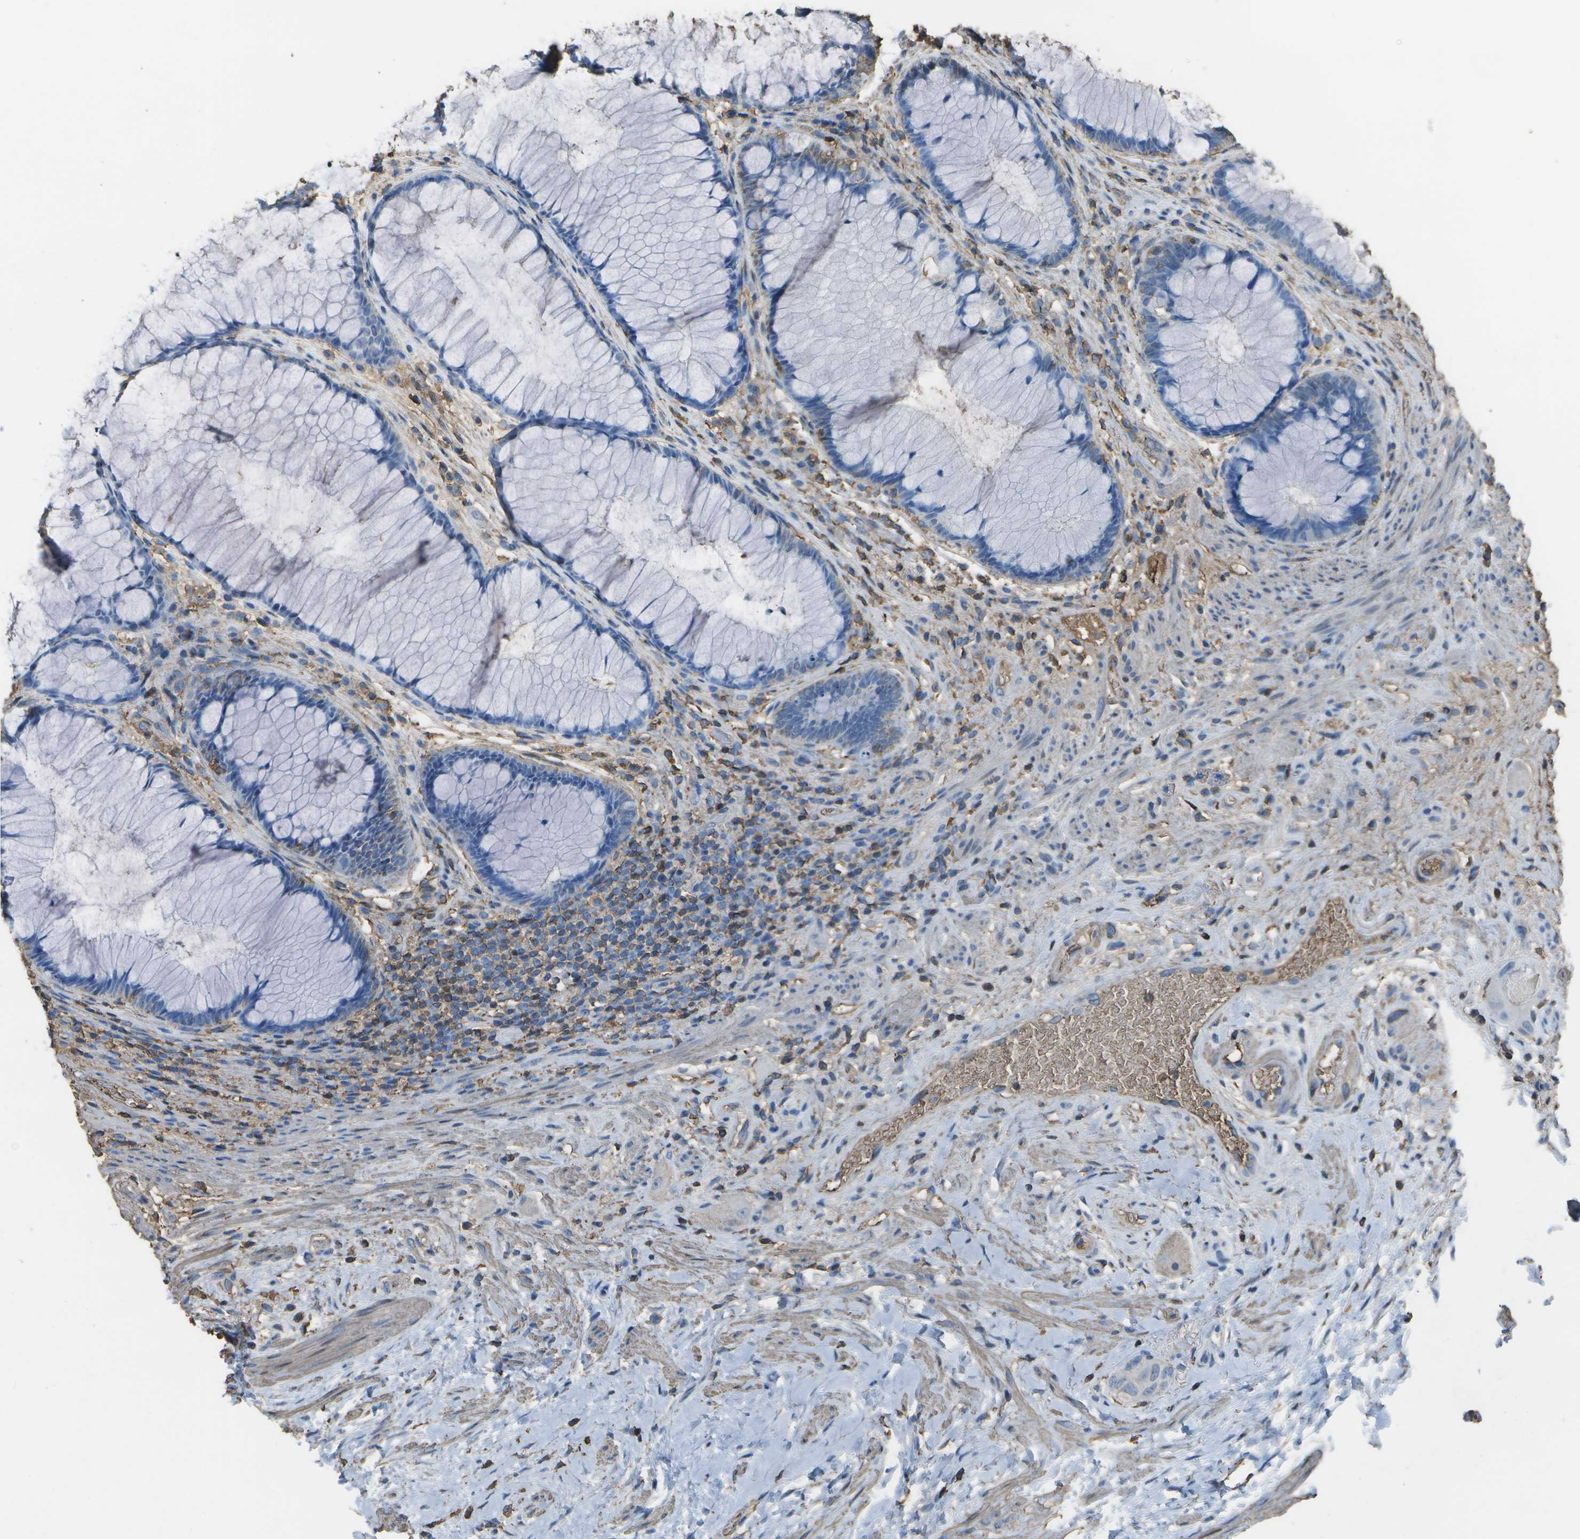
{"staining": {"intensity": "negative", "quantity": "none", "location": "none"}, "tissue": "colorectal cancer", "cell_type": "Tumor cells", "image_type": "cancer", "snomed": [{"axis": "morphology", "description": "Adenocarcinoma, NOS"}, {"axis": "topography", "description": "Rectum"}], "caption": "High power microscopy photomicrograph of an IHC histopathology image of colorectal adenocarcinoma, revealing no significant staining in tumor cells.", "gene": "CYP4F11", "patient": {"sex": "male", "age": 51}}